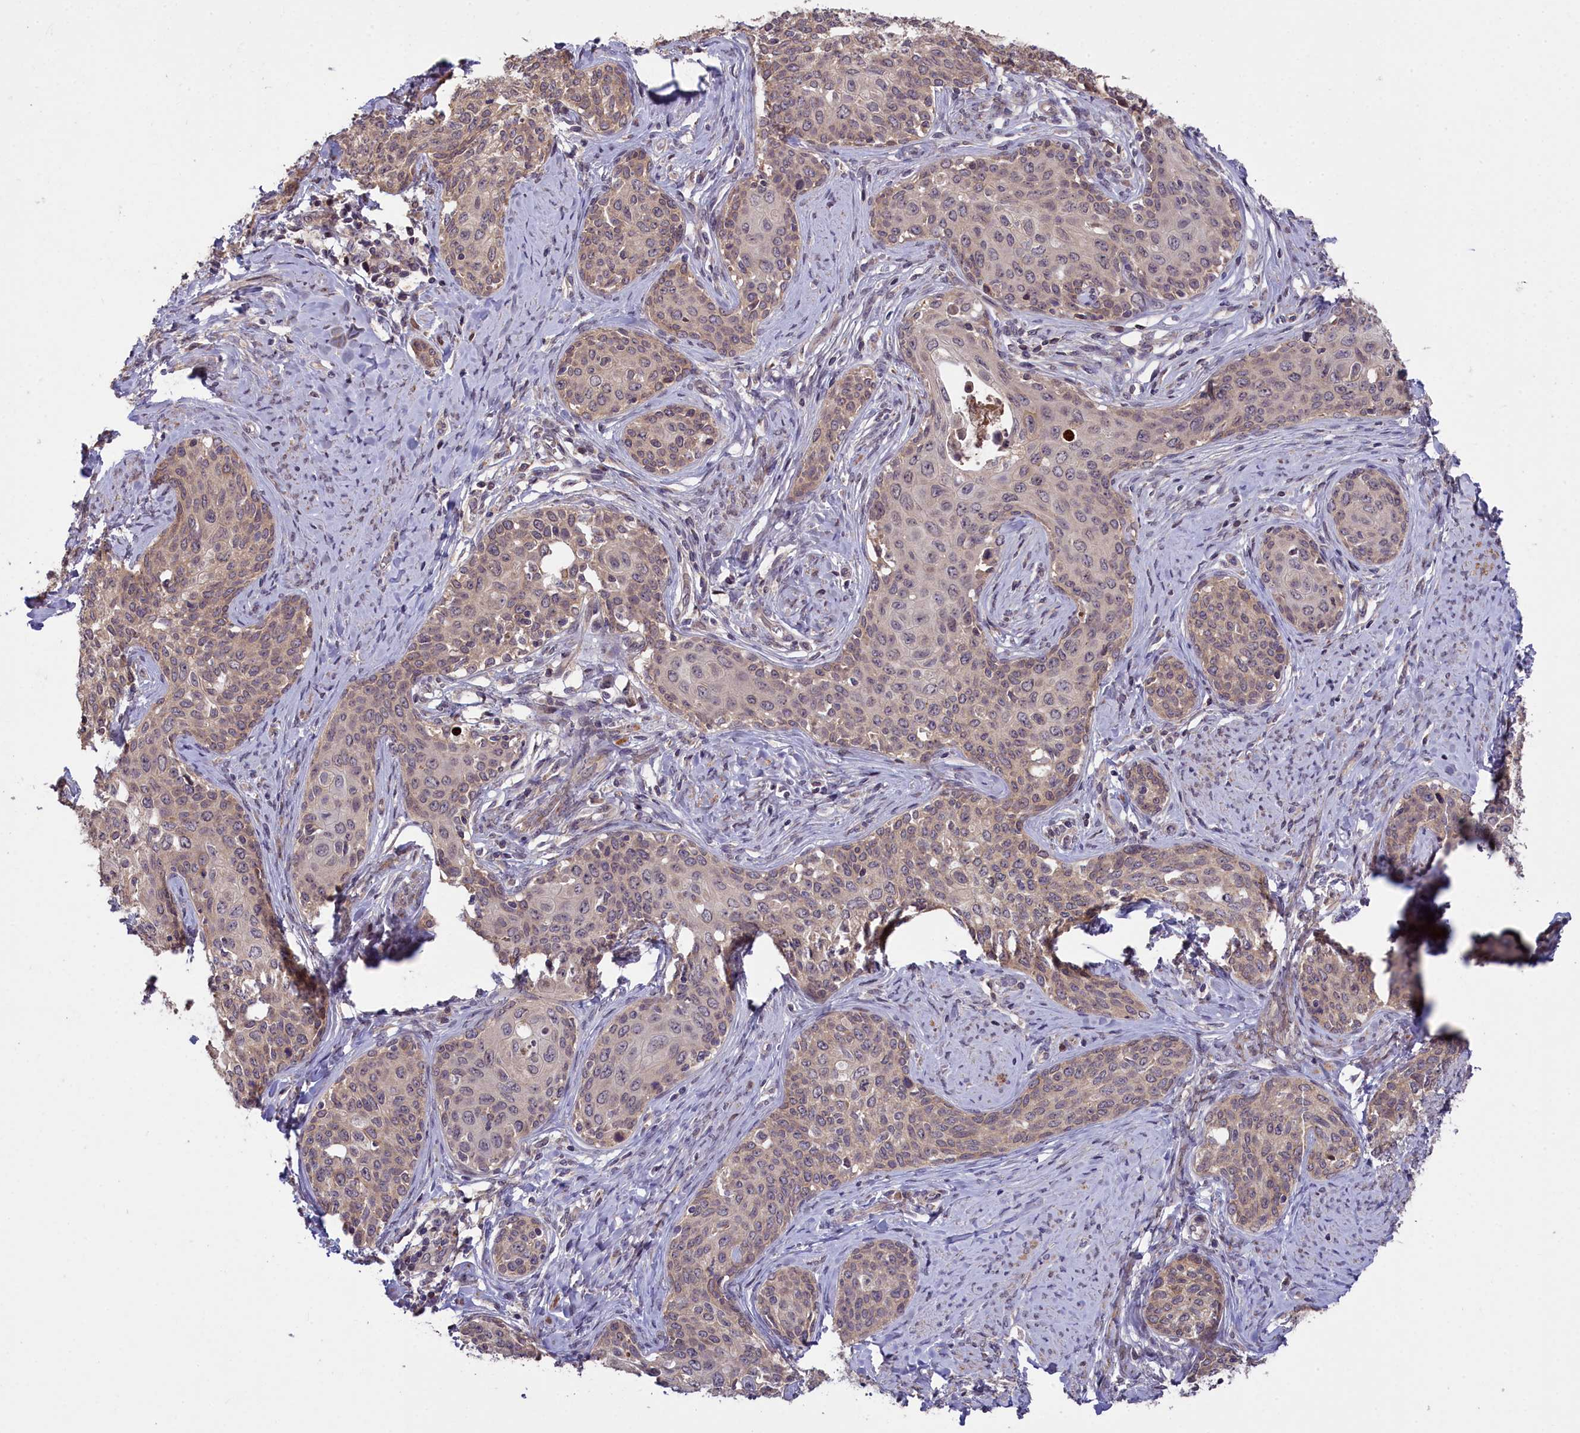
{"staining": {"intensity": "weak", "quantity": "25%-75%", "location": "cytoplasmic/membranous"}, "tissue": "cervical cancer", "cell_type": "Tumor cells", "image_type": "cancer", "snomed": [{"axis": "morphology", "description": "Squamous cell carcinoma, NOS"}, {"axis": "morphology", "description": "Adenocarcinoma, NOS"}, {"axis": "topography", "description": "Cervix"}], "caption": "This is an image of IHC staining of cervical cancer, which shows weak staining in the cytoplasmic/membranous of tumor cells.", "gene": "ZNF480", "patient": {"sex": "female", "age": 52}}